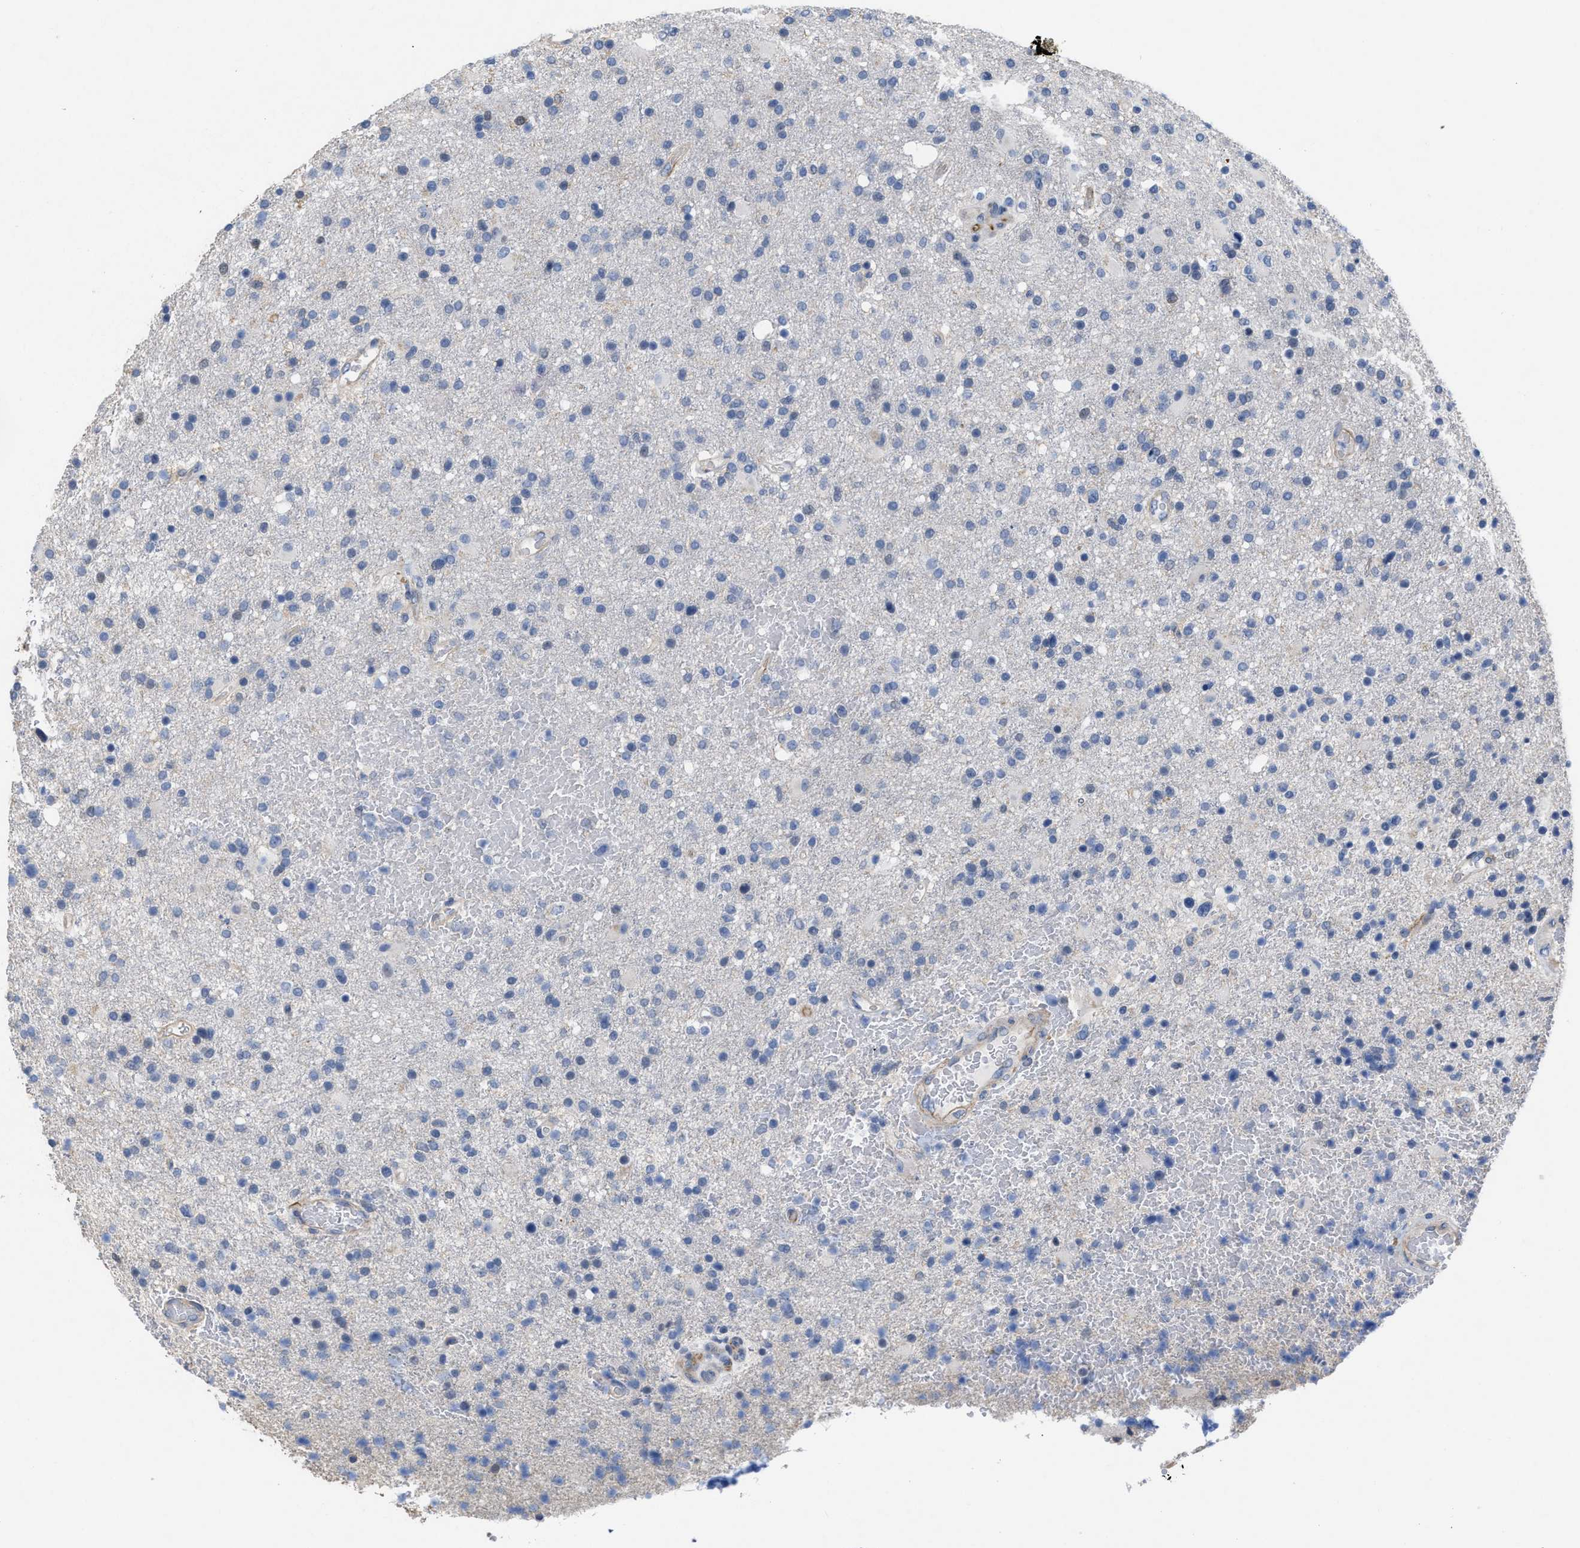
{"staining": {"intensity": "negative", "quantity": "none", "location": "none"}, "tissue": "glioma", "cell_type": "Tumor cells", "image_type": "cancer", "snomed": [{"axis": "morphology", "description": "Glioma, malignant, High grade"}, {"axis": "topography", "description": "Brain"}], "caption": "Tumor cells show no significant positivity in malignant glioma (high-grade).", "gene": "TMEM131", "patient": {"sex": "male", "age": 72}}